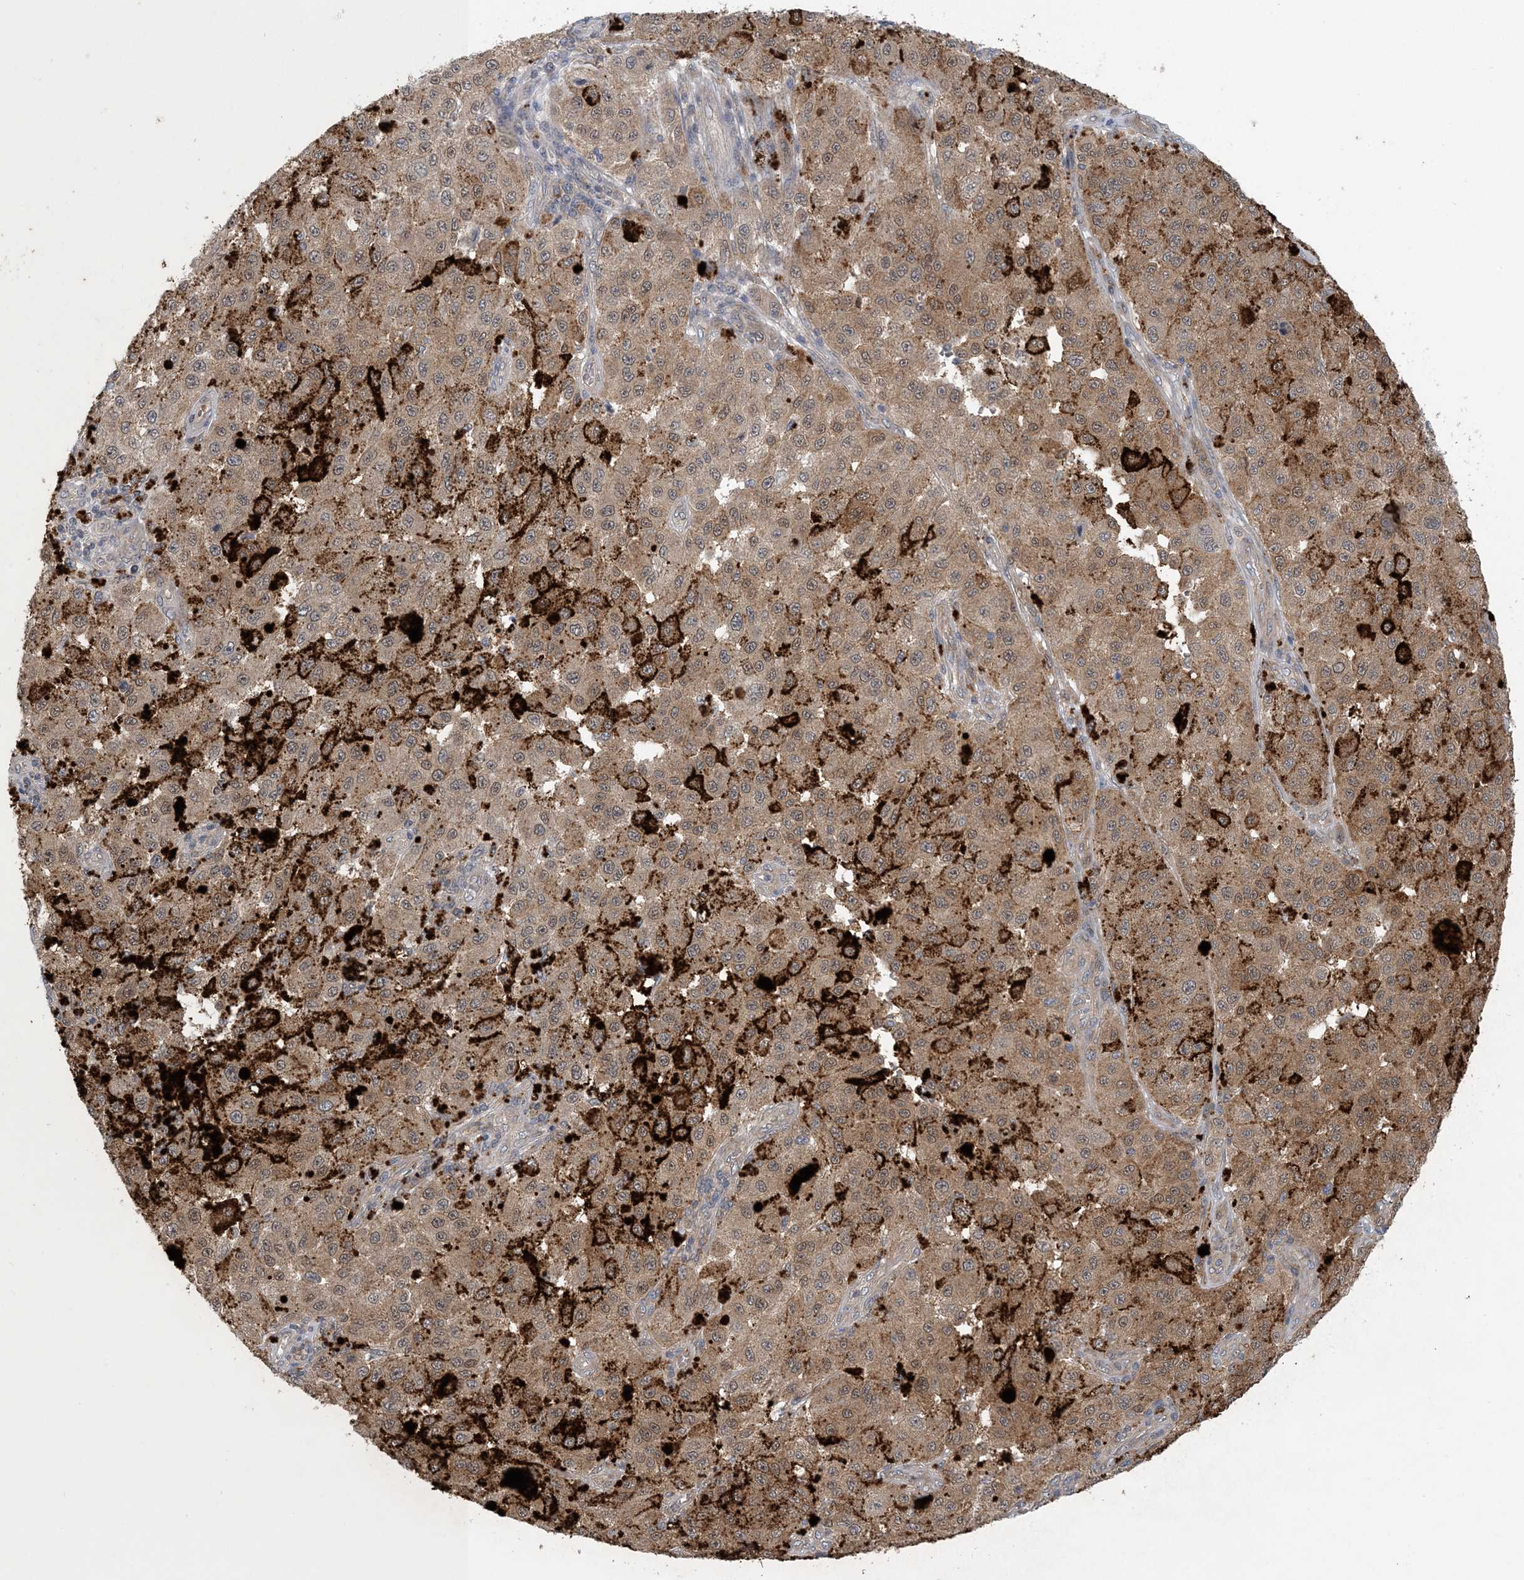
{"staining": {"intensity": "weak", "quantity": ">75%", "location": "cytoplasmic/membranous,nuclear"}, "tissue": "melanoma", "cell_type": "Tumor cells", "image_type": "cancer", "snomed": [{"axis": "morphology", "description": "Malignant melanoma, NOS"}, {"axis": "topography", "description": "Skin"}], "caption": "The histopathology image displays a brown stain indicating the presence of a protein in the cytoplasmic/membranous and nuclear of tumor cells in melanoma.", "gene": "HIKESHI", "patient": {"sex": "female", "age": 64}}